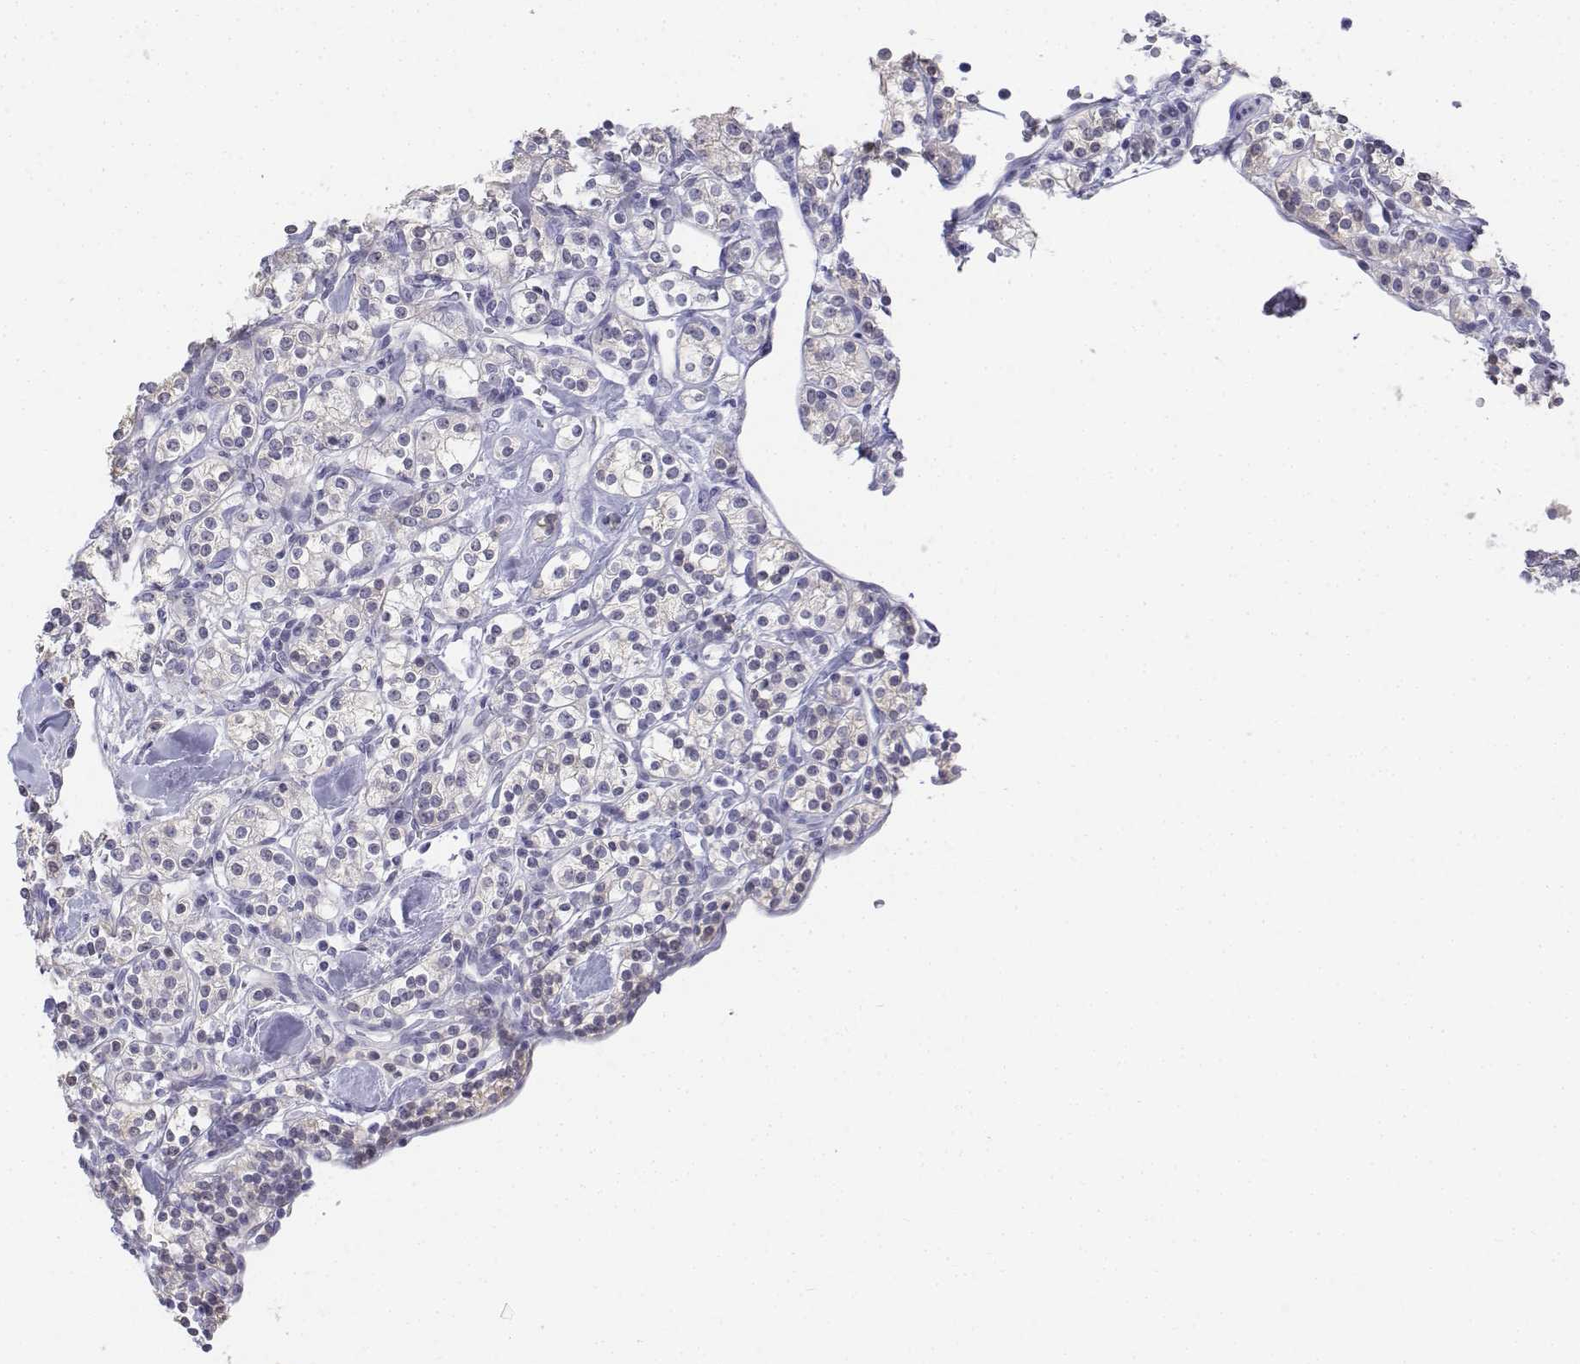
{"staining": {"intensity": "negative", "quantity": "none", "location": "none"}, "tissue": "renal cancer", "cell_type": "Tumor cells", "image_type": "cancer", "snomed": [{"axis": "morphology", "description": "Adenocarcinoma, NOS"}, {"axis": "topography", "description": "Kidney"}], "caption": "DAB (3,3'-diaminobenzidine) immunohistochemical staining of human adenocarcinoma (renal) exhibits no significant staining in tumor cells.", "gene": "LGSN", "patient": {"sex": "male", "age": 77}}